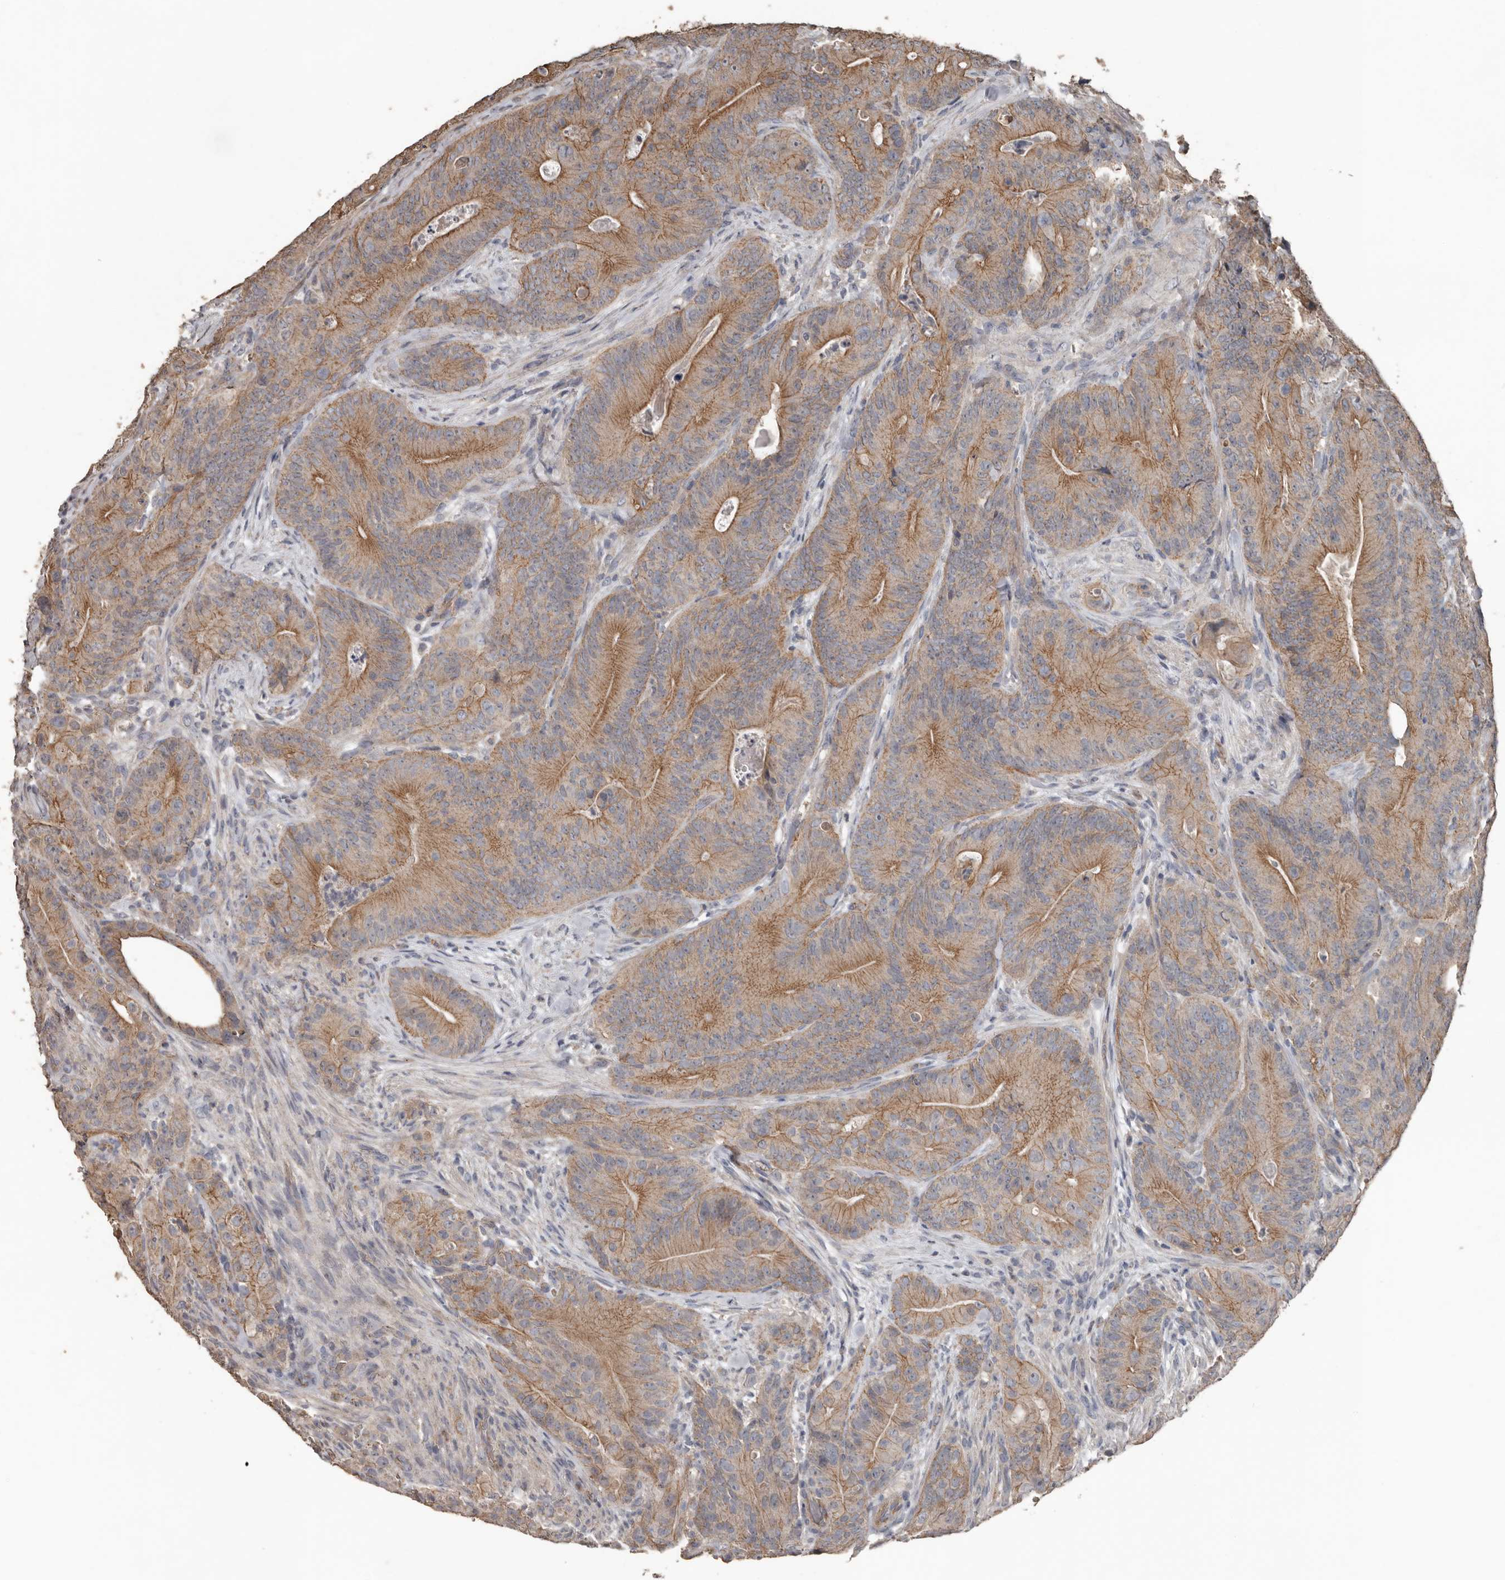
{"staining": {"intensity": "moderate", "quantity": "25%-75%", "location": "cytoplasmic/membranous"}, "tissue": "colorectal cancer", "cell_type": "Tumor cells", "image_type": "cancer", "snomed": [{"axis": "morphology", "description": "Normal tissue, NOS"}, {"axis": "topography", "description": "Colon"}], "caption": "Protein staining of colorectal cancer tissue displays moderate cytoplasmic/membranous staining in approximately 25%-75% of tumor cells.", "gene": "HYAL4", "patient": {"sex": "female", "age": 82}}